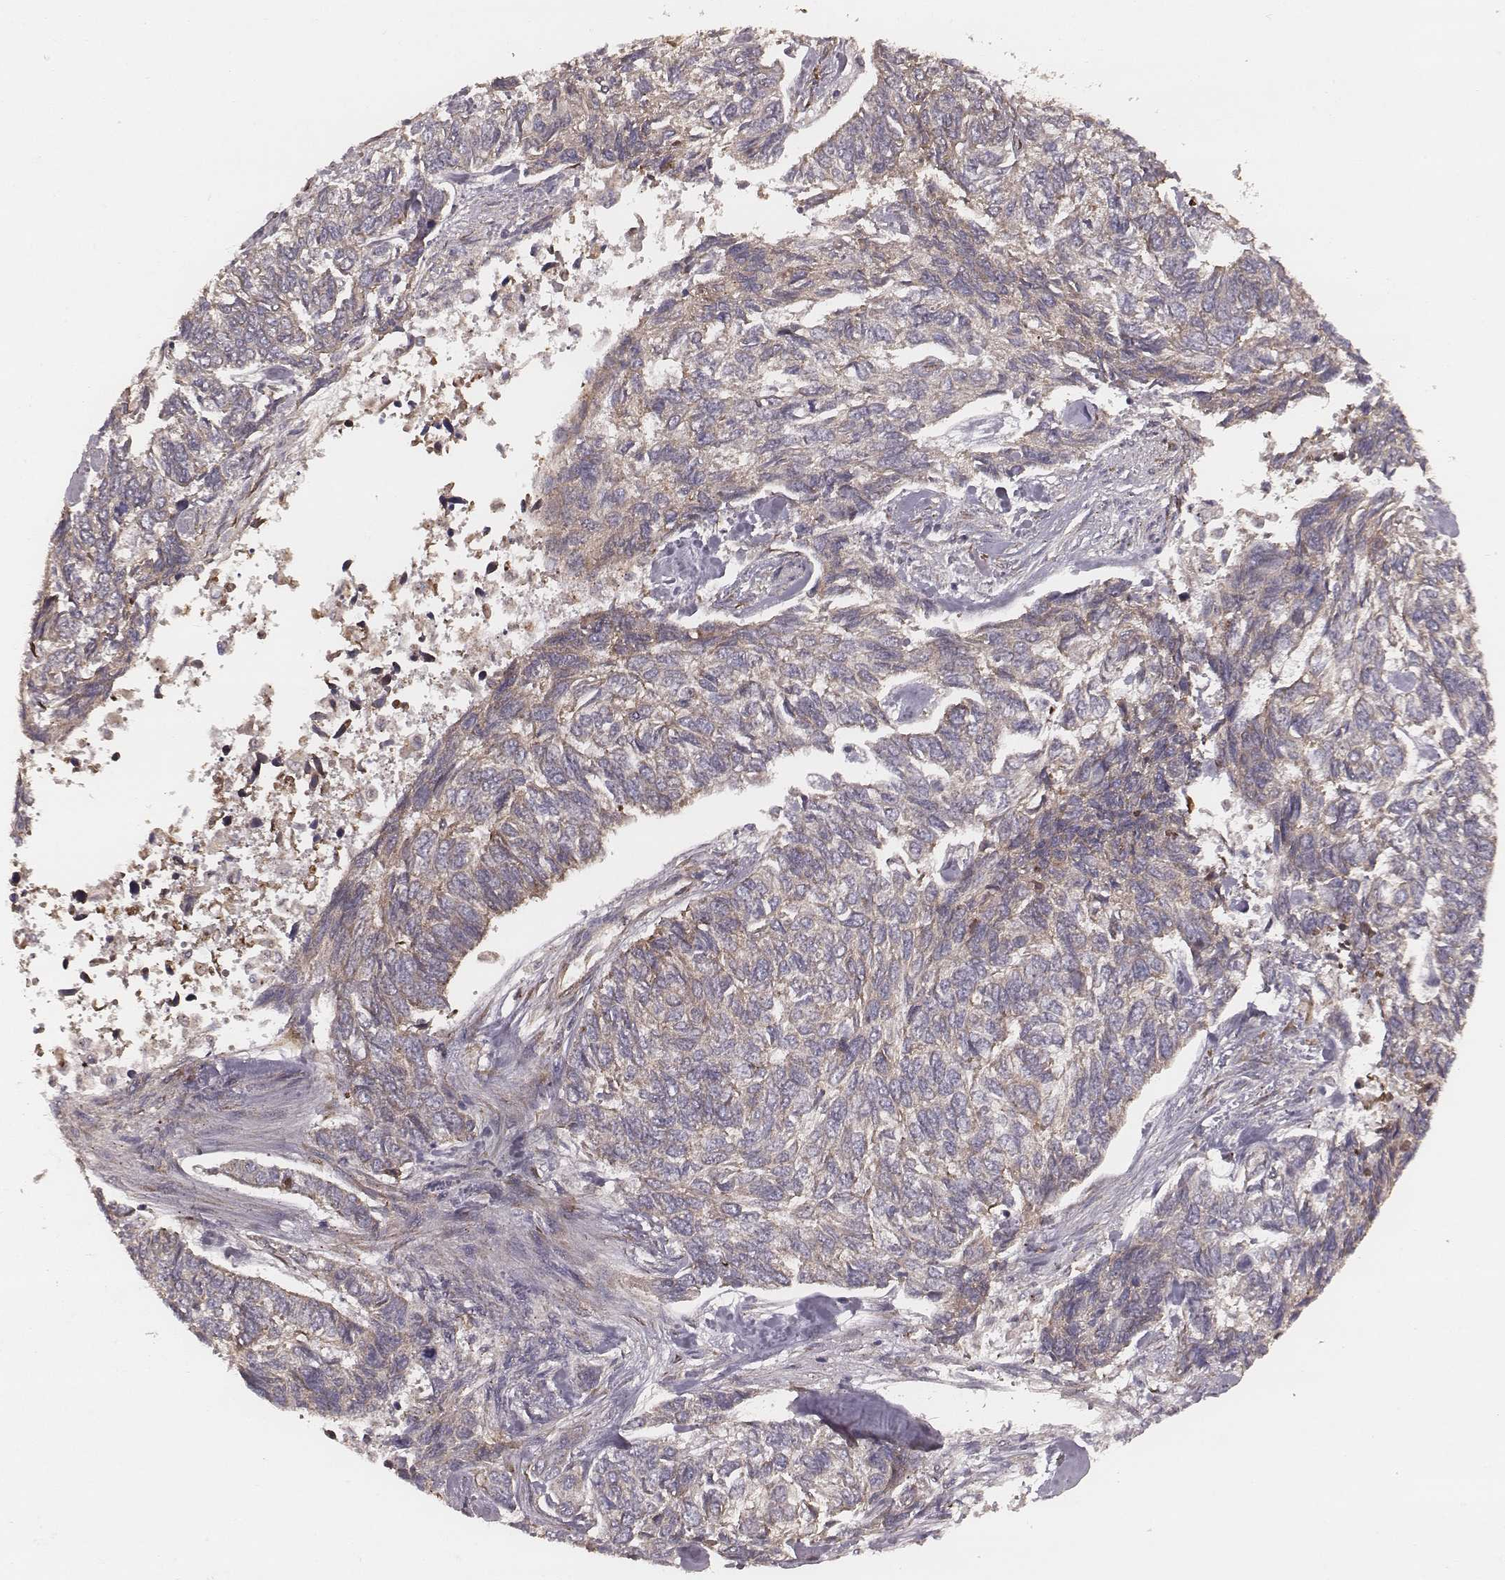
{"staining": {"intensity": "negative", "quantity": "none", "location": "none"}, "tissue": "skin cancer", "cell_type": "Tumor cells", "image_type": "cancer", "snomed": [{"axis": "morphology", "description": "Basal cell carcinoma"}, {"axis": "topography", "description": "Skin"}], "caption": "Tumor cells are negative for protein expression in human skin basal cell carcinoma.", "gene": "PALMD", "patient": {"sex": "female", "age": 65}}